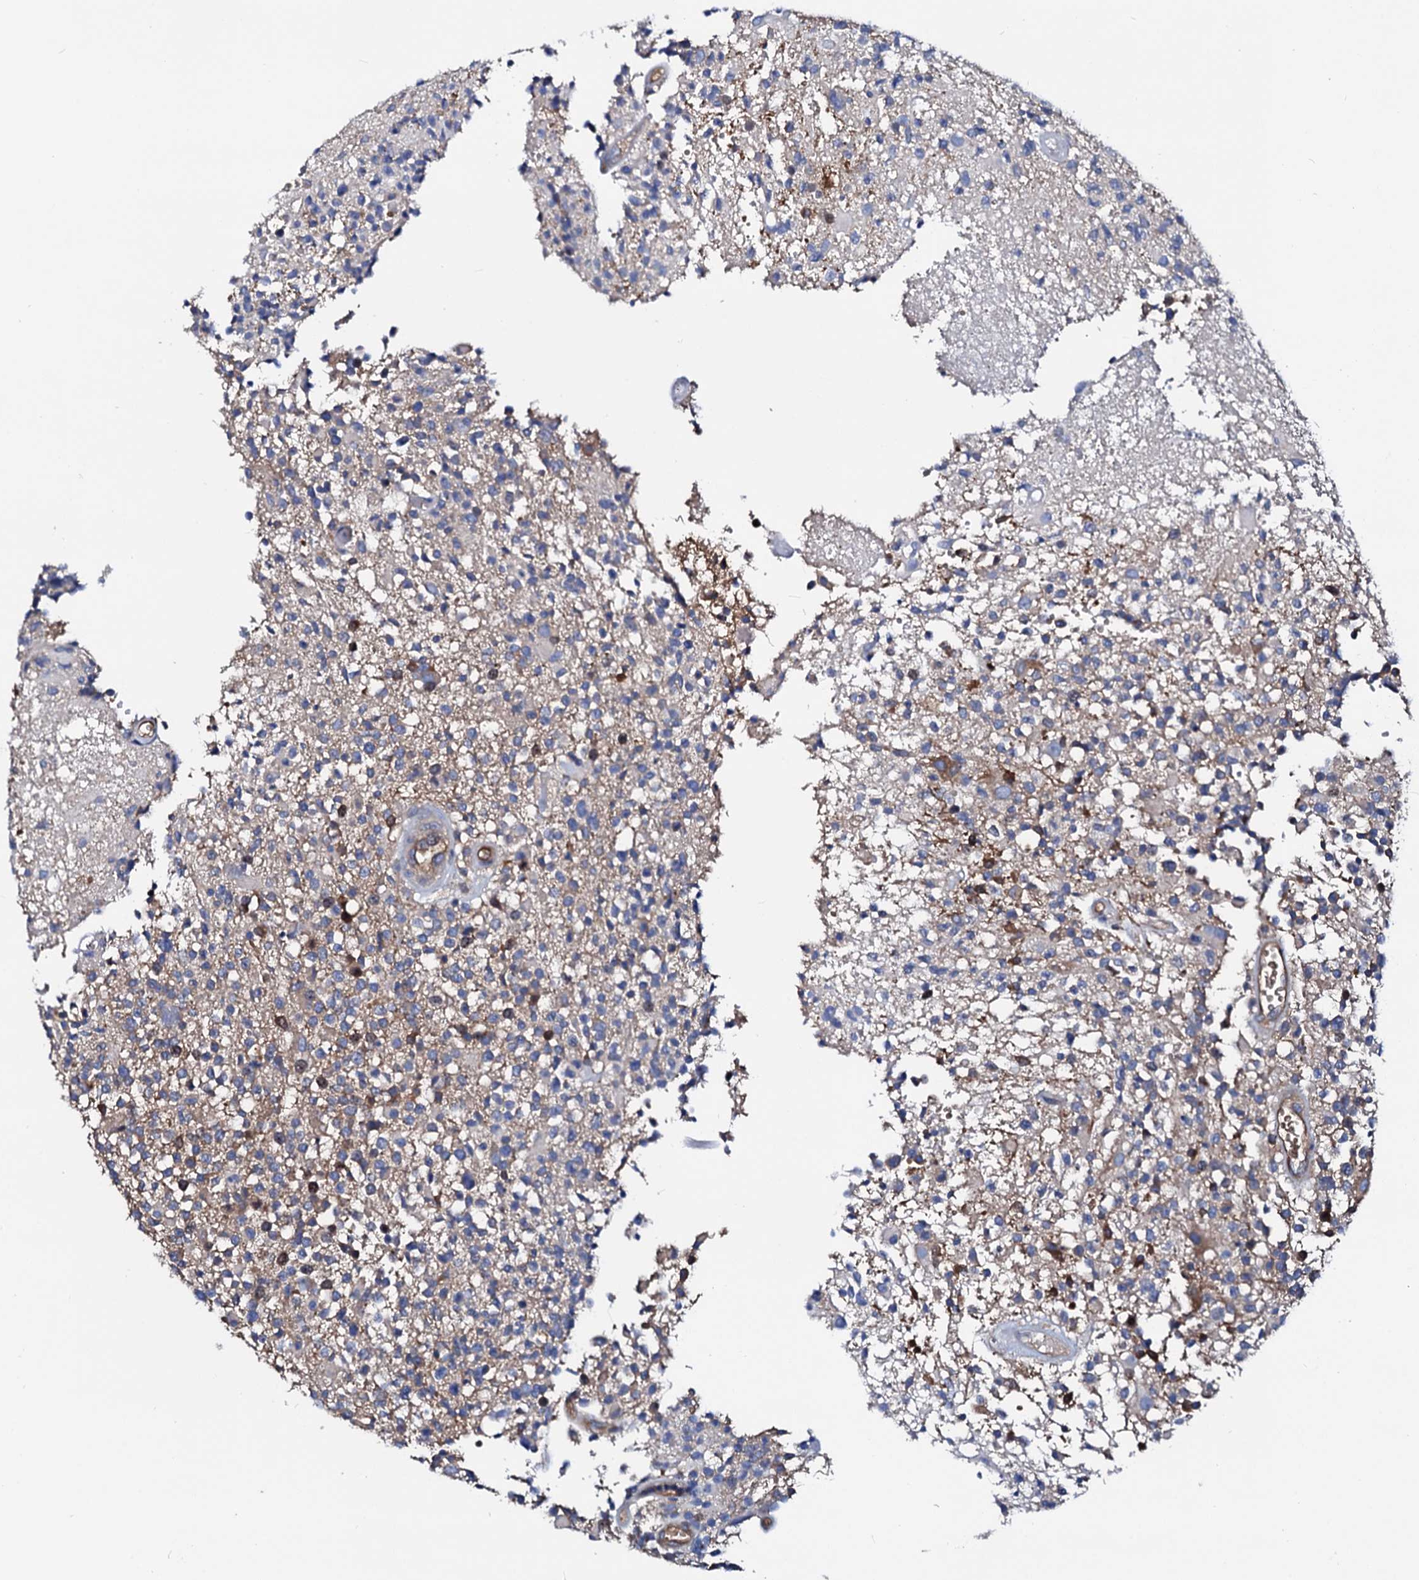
{"staining": {"intensity": "weak", "quantity": "25%-75%", "location": "cytoplasmic/membranous"}, "tissue": "glioma", "cell_type": "Tumor cells", "image_type": "cancer", "snomed": [{"axis": "morphology", "description": "Glioma, malignant, High grade"}, {"axis": "morphology", "description": "Glioblastoma, NOS"}, {"axis": "topography", "description": "Brain"}], "caption": "Immunohistochemistry (IHC) (DAB) staining of human high-grade glioma (malignant) exhibits weak cytoplasmic/membranous protein positivity in about 25%-75% of tumor cells. (IHC, brightfield microscopy, high magnification).", "gene": "CSKMT", "patient": {"sex": "male", "age": 60}}